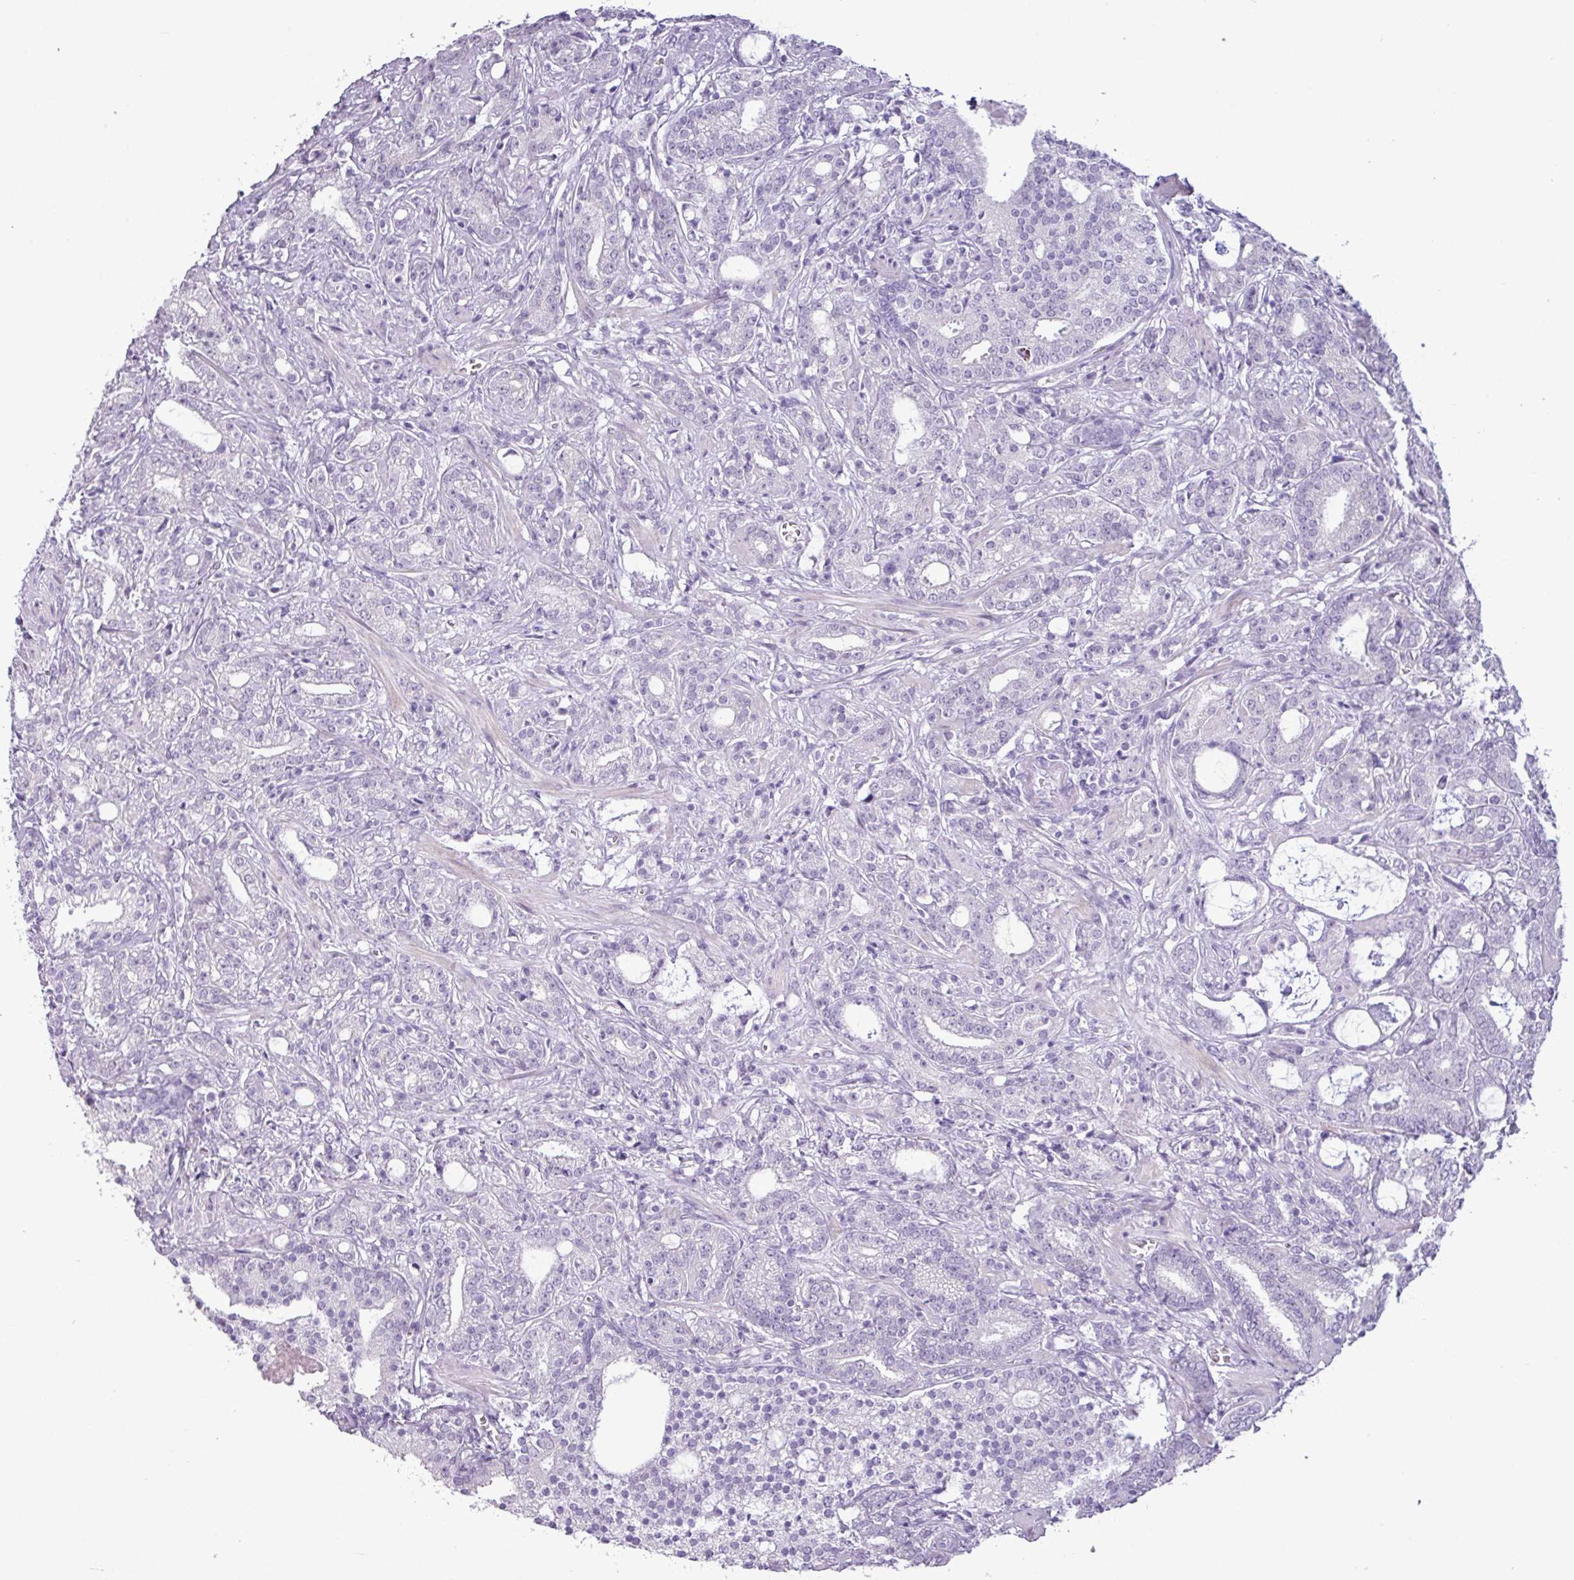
{"staining": {"intensity": "negative", "quantity": "none", "location": "none"}, "tissue": "prostate cancer", "cell_type": "Tumor cells", "image_type": "cancer", "snomed": [{"axis": "morphology", "description": "Adenocarcinoma, High grade"}, {"axis": "topography", "description": "Prostate and seminal vesicle, NOS"}], "caption": "A histopathology image of adenocarcinoma (high-grade) (prostate) stained for a protein exhibits no brown staining in tumor cells.", "gene": "AMY2A", "patient": {"sex": "male", "age": 67}}